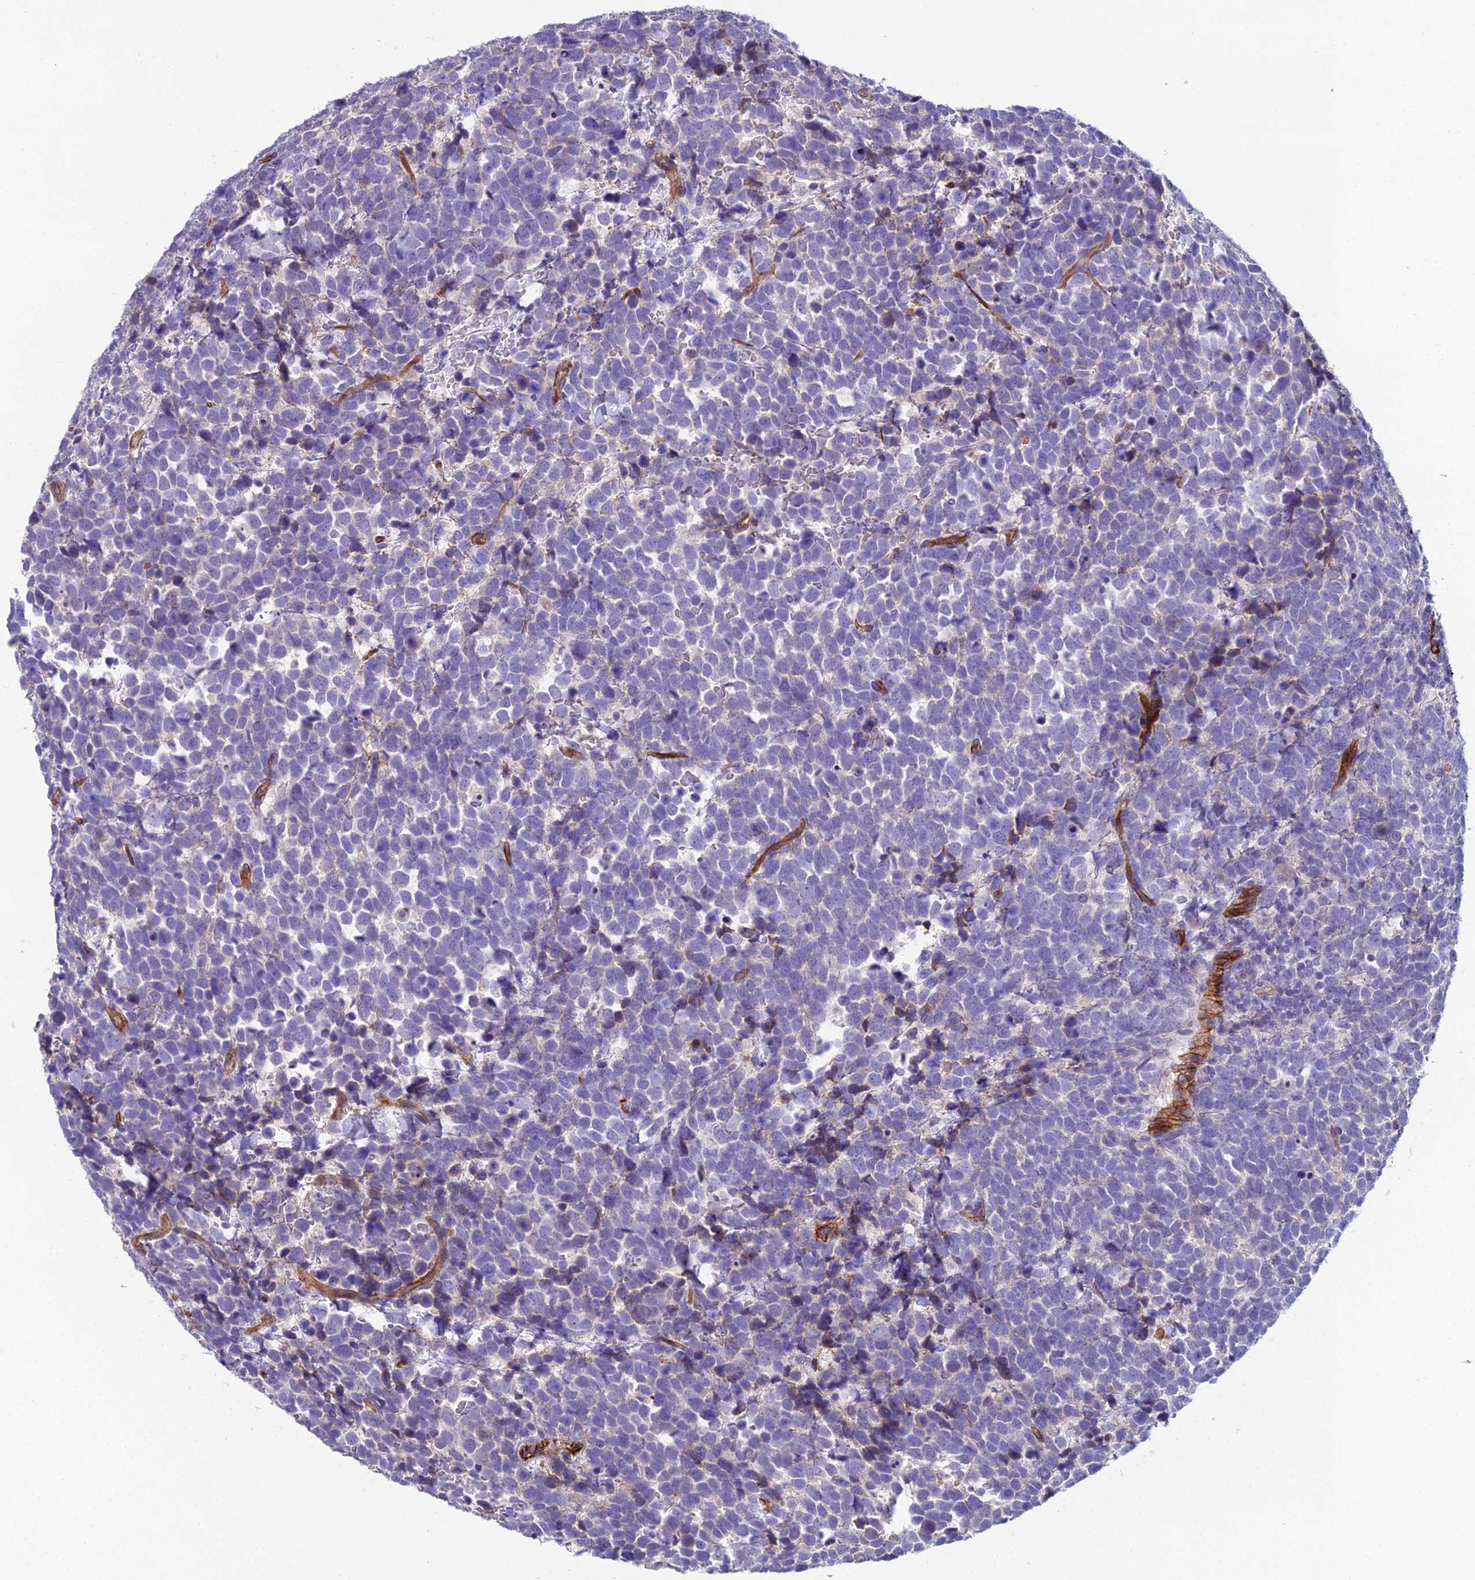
{"staining": {"intensity": "negative", "quantity": "none", "location": "none"}, "tissue": "urothelial cancer", "cell_type": "Tumor cells", "image_type": "cancer", "snomed": [{"axis": "morphology", "description": "Urothelial carcinoma, High grade"}, {"axis": "topography", "description": "Urinary bladder"}], "caption": "This is an IHC histopathology image of high-grade urothelial carcinoma. There is no positivity in tumor cells.", "gene": "CFAP47", "patient": {"sex": "female", "age": 82}}